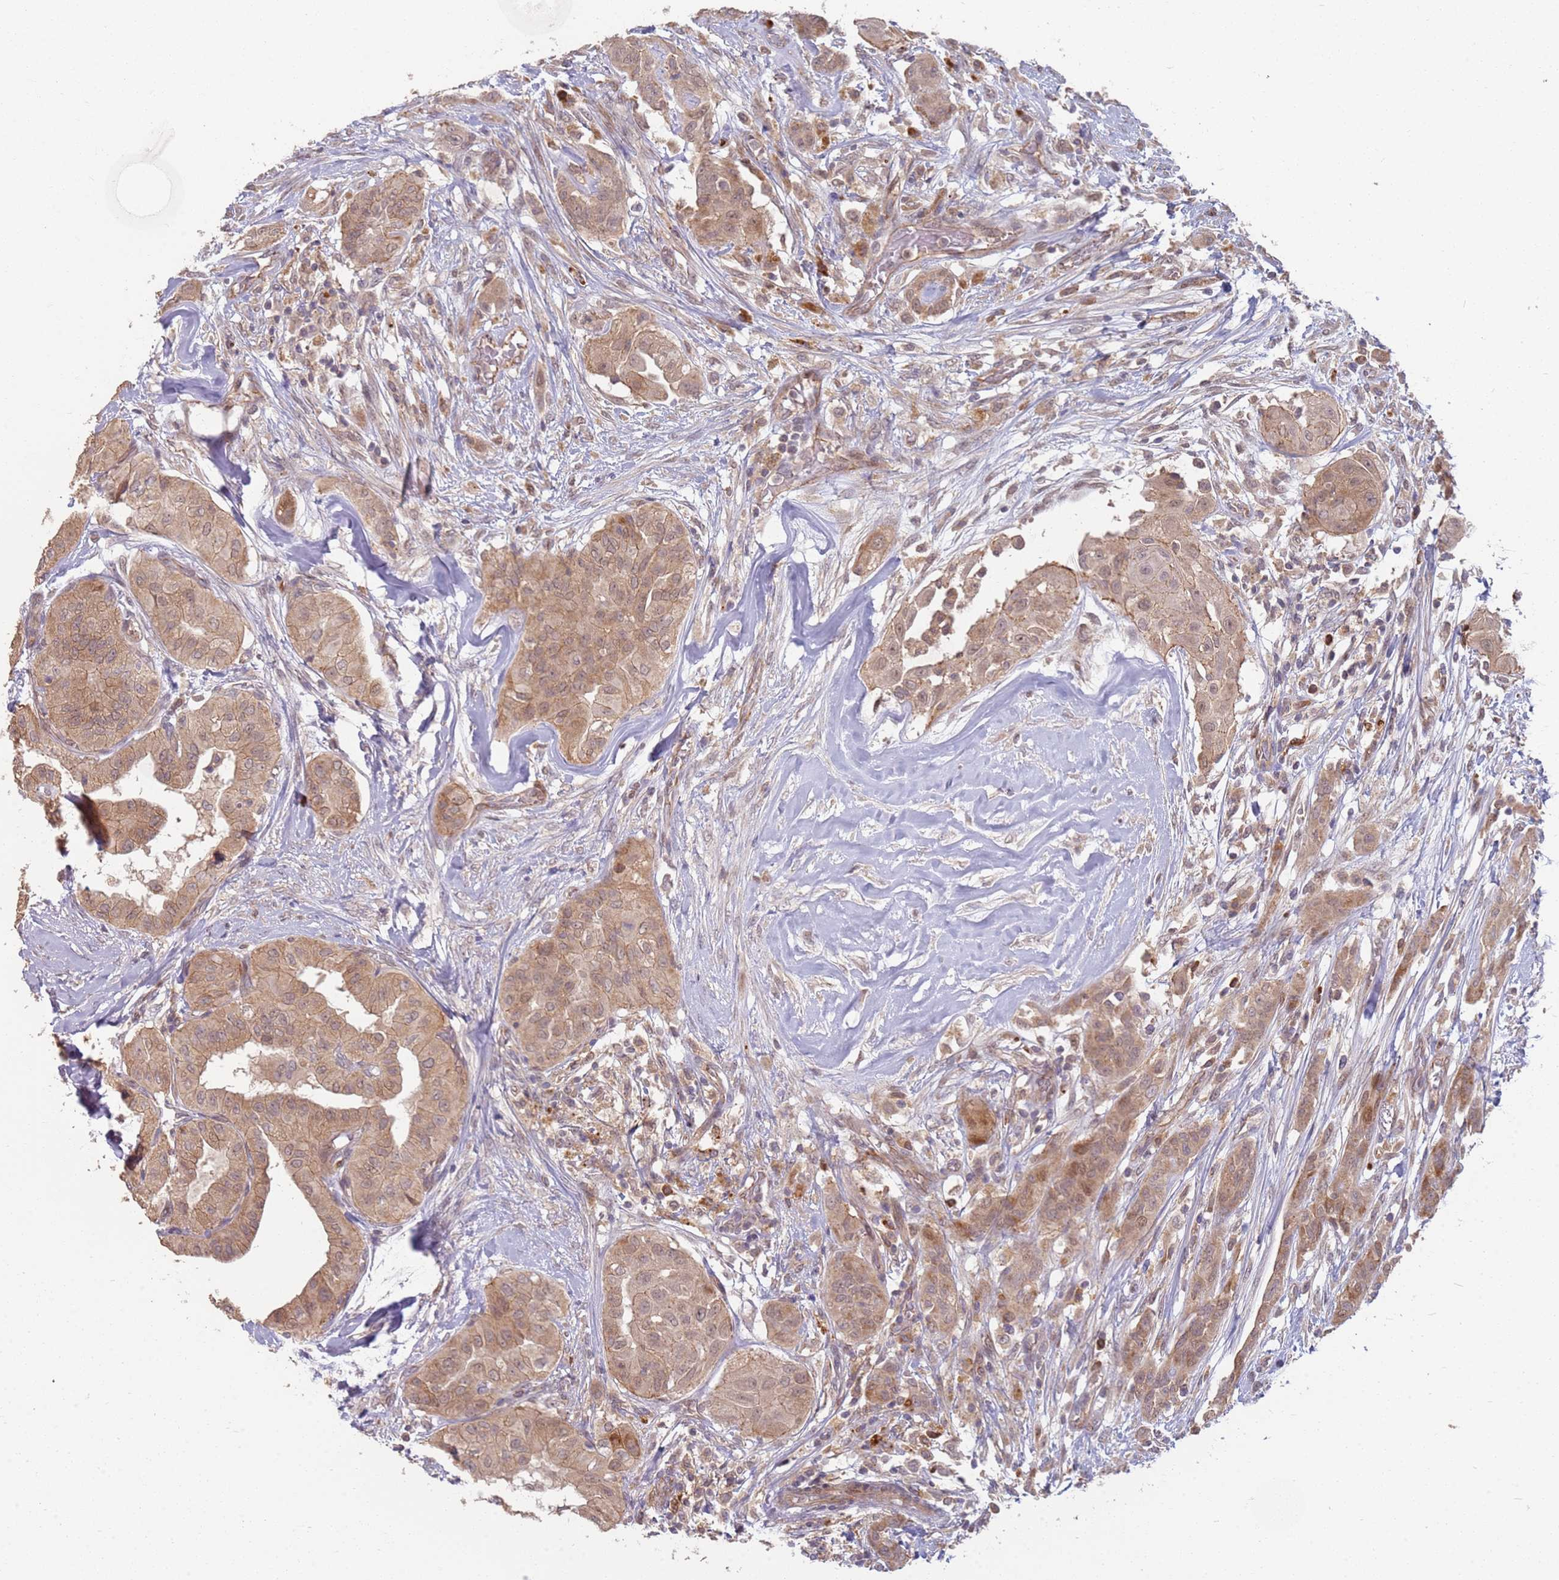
{"staining": {"intensity": "weak", "quantity": ">75%", "location": "cytoplasmic/membranous"}, "tissue": "thyroid cancer", "cell_type": "Tumor cells", "image_type": "cancer", "snomed": [{"axis": "morphology", "description": "Papillary adenocarcinoma, NOS"}, {"axis": "topography", "description": "Thyroid gland"}], "caption": "Thyroid cancer (papillary adenocarcinoma) tissue reveals weak cytoplasmic/membranous positivity in approximately >75% of tumor cells", "gene": "MPEG1", "patient": {"sex": "female", "age": 59}}